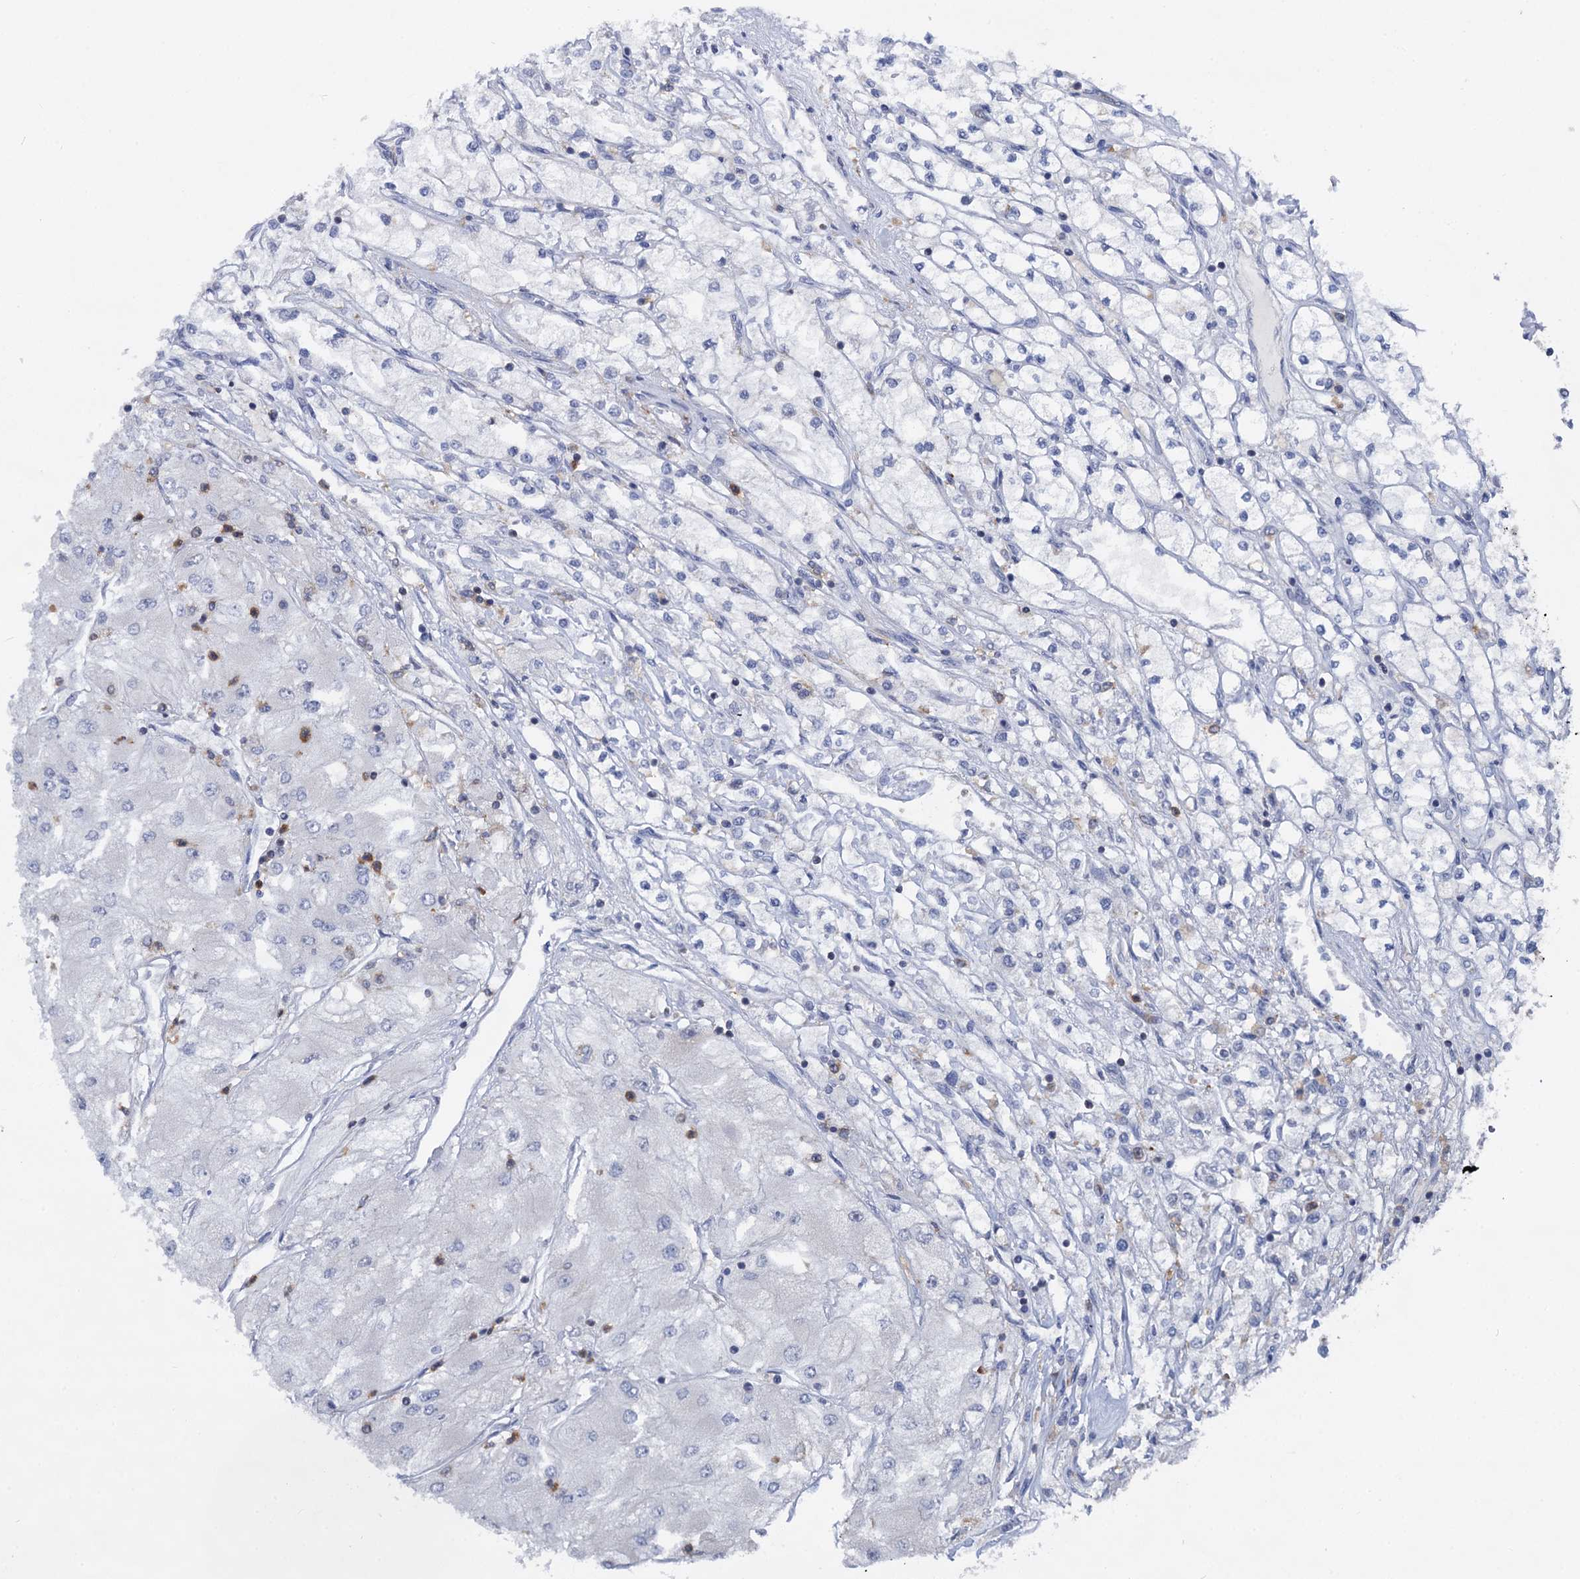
{"staining": {"intensity": "negative", "quantity": "none", "location": "none"}, "tissue": "renal cancer", "cell_type": "Tumor cells", "image_type": "cancer", "snomed": [{"axis": "morphology", "description": "Adenocarcinoma, NOS"}, {"axis": "topography", "description": "Kidney"}], "caption": "Tumor cells show no significant positivity in renal cancer.", "gene": "RHOG", "patient": {"sex": "male", "age": 80}}